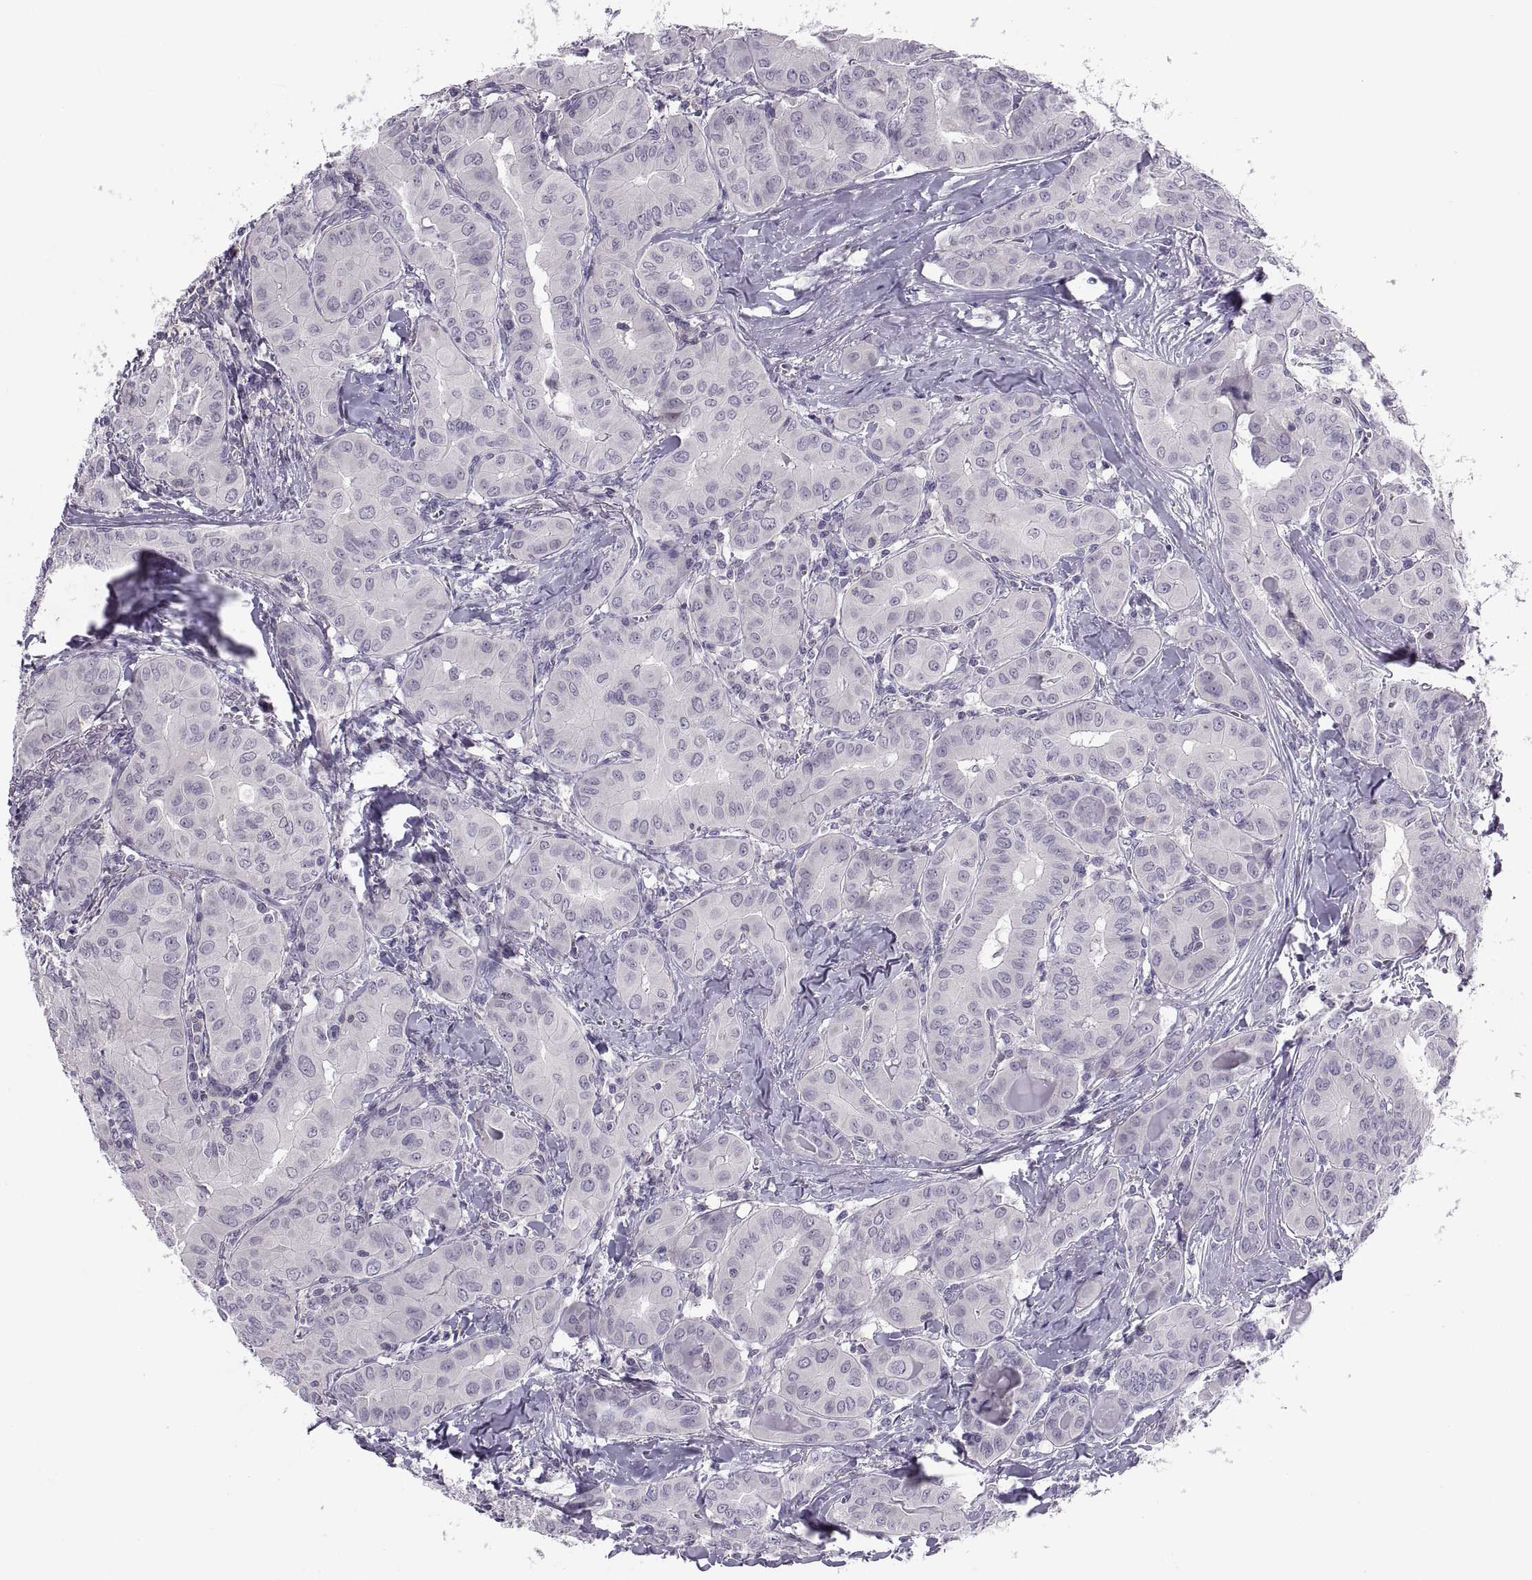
{"staining": {"intensity": "negative", "quantity": "none", "location": "none"}, "tissue": "thyroid cancer", "cell_type": "Tumor cells", "image_type": "cancer", "snomed": [{"axis": "morphology", "description": "Papillary adenocarcinoma, NOS"}, {"axis": "topography", "description": "Thyroid gland"}], "caption": "Thyroid papillary adenocarcinoma stained for a protein using immunohistochemistry (IHC) reveals no staining tumor cells.", "gene": "TTC21A", "patient": {"sex": "female", "age": 37}}